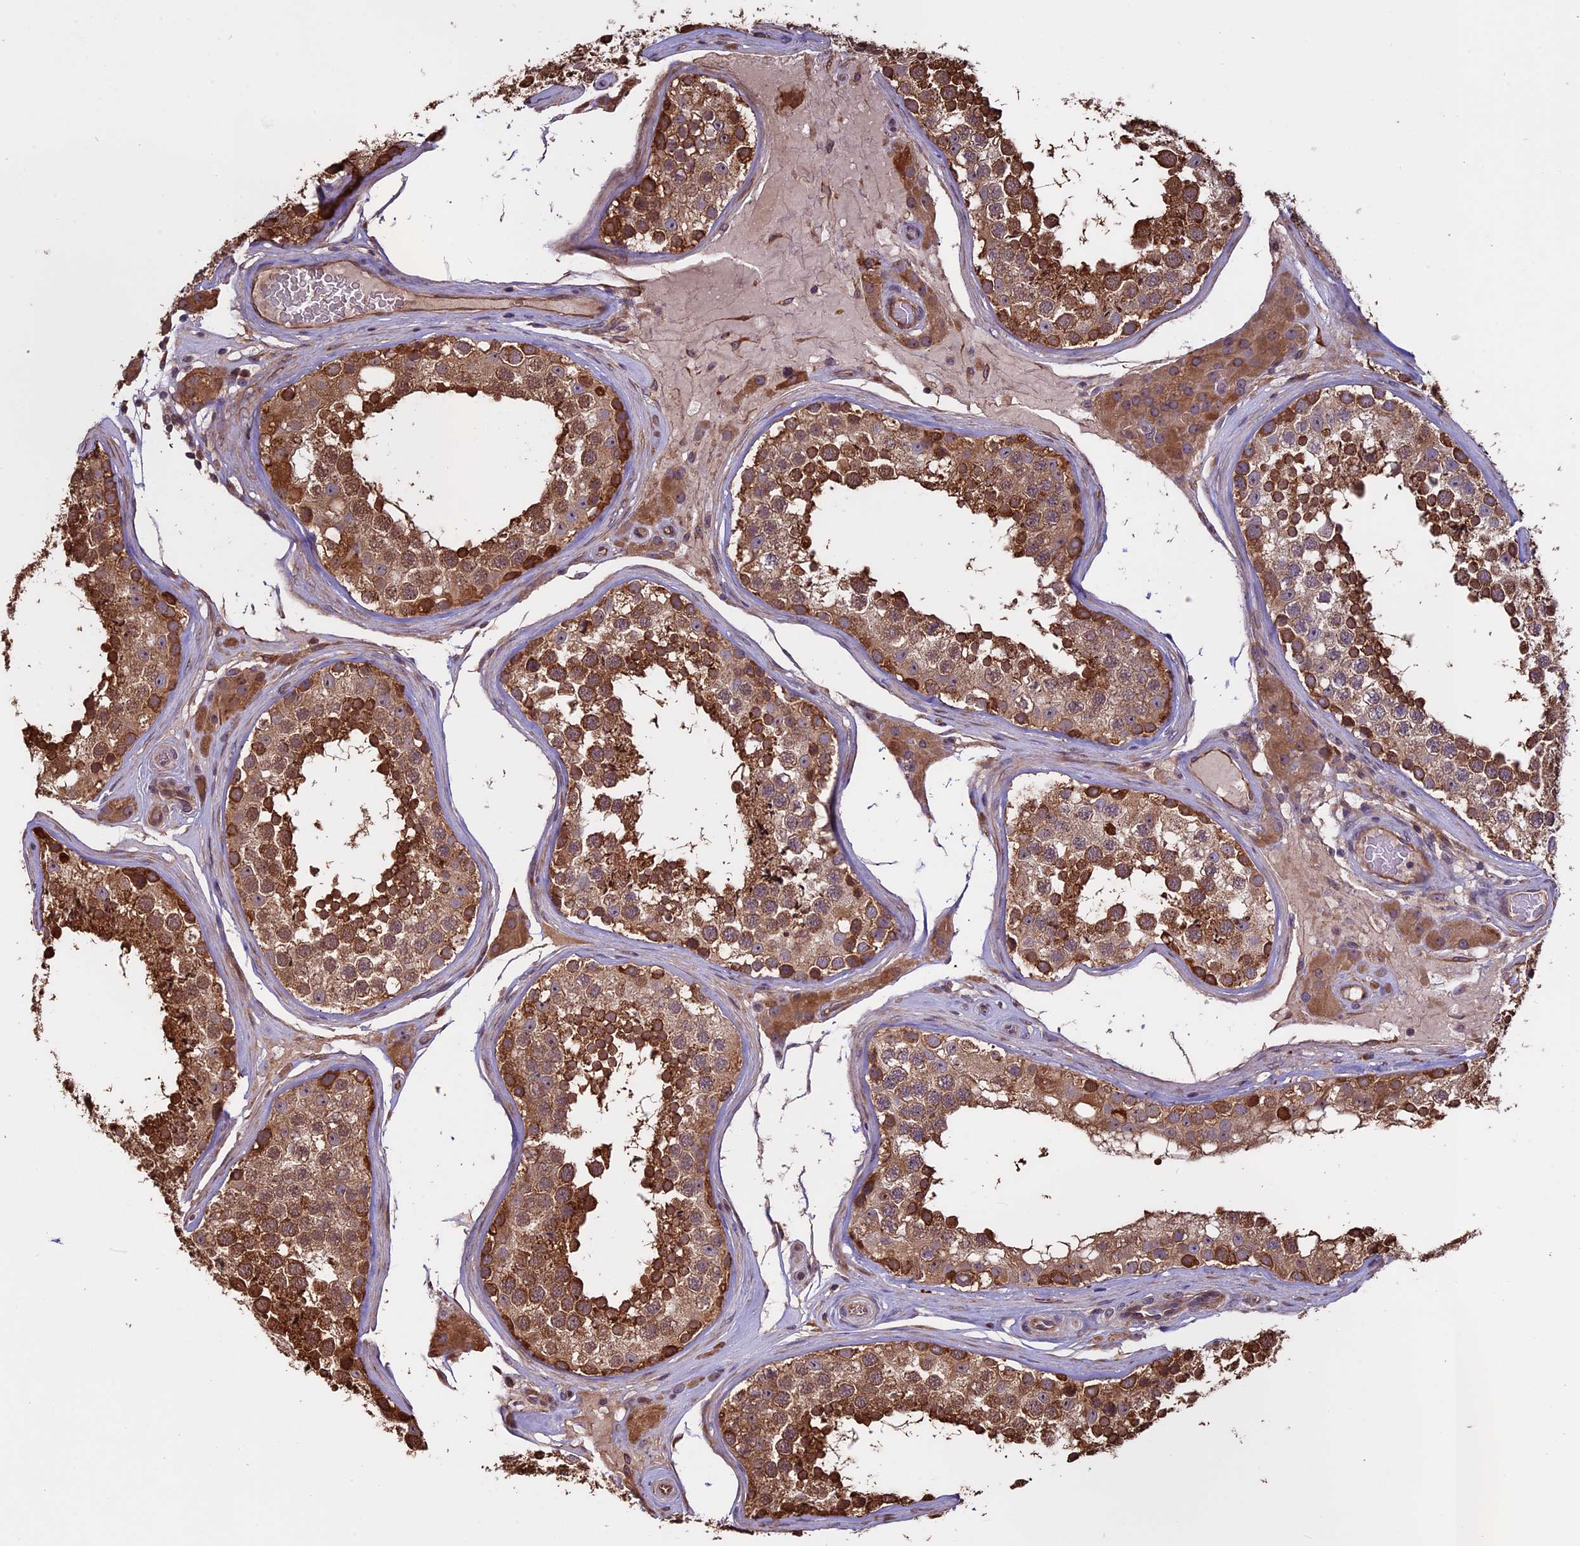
{"staining": {"intensity": "strong", "quantity": ">75%", "location": "cytoplasmic/membranous,nuclear"}, "tissue": "testis", "cell_type": "Cells in seminiferous ducts", "image_type": "normal", "snomed": [{"axis": "morphology", "description": "Normal tissue, NOS"}, {"axis": "topography", "description": "Testis"}], "caption": "About >75% of cells in seminiferous ducts in unremarkable testis reveal strong cytoplasmic/membranous,nuclear protein positivity as visualized by brown immunohistochemical staining.", "gene": "VWA3A", "patient": {"sex": "male", "age": 46}}